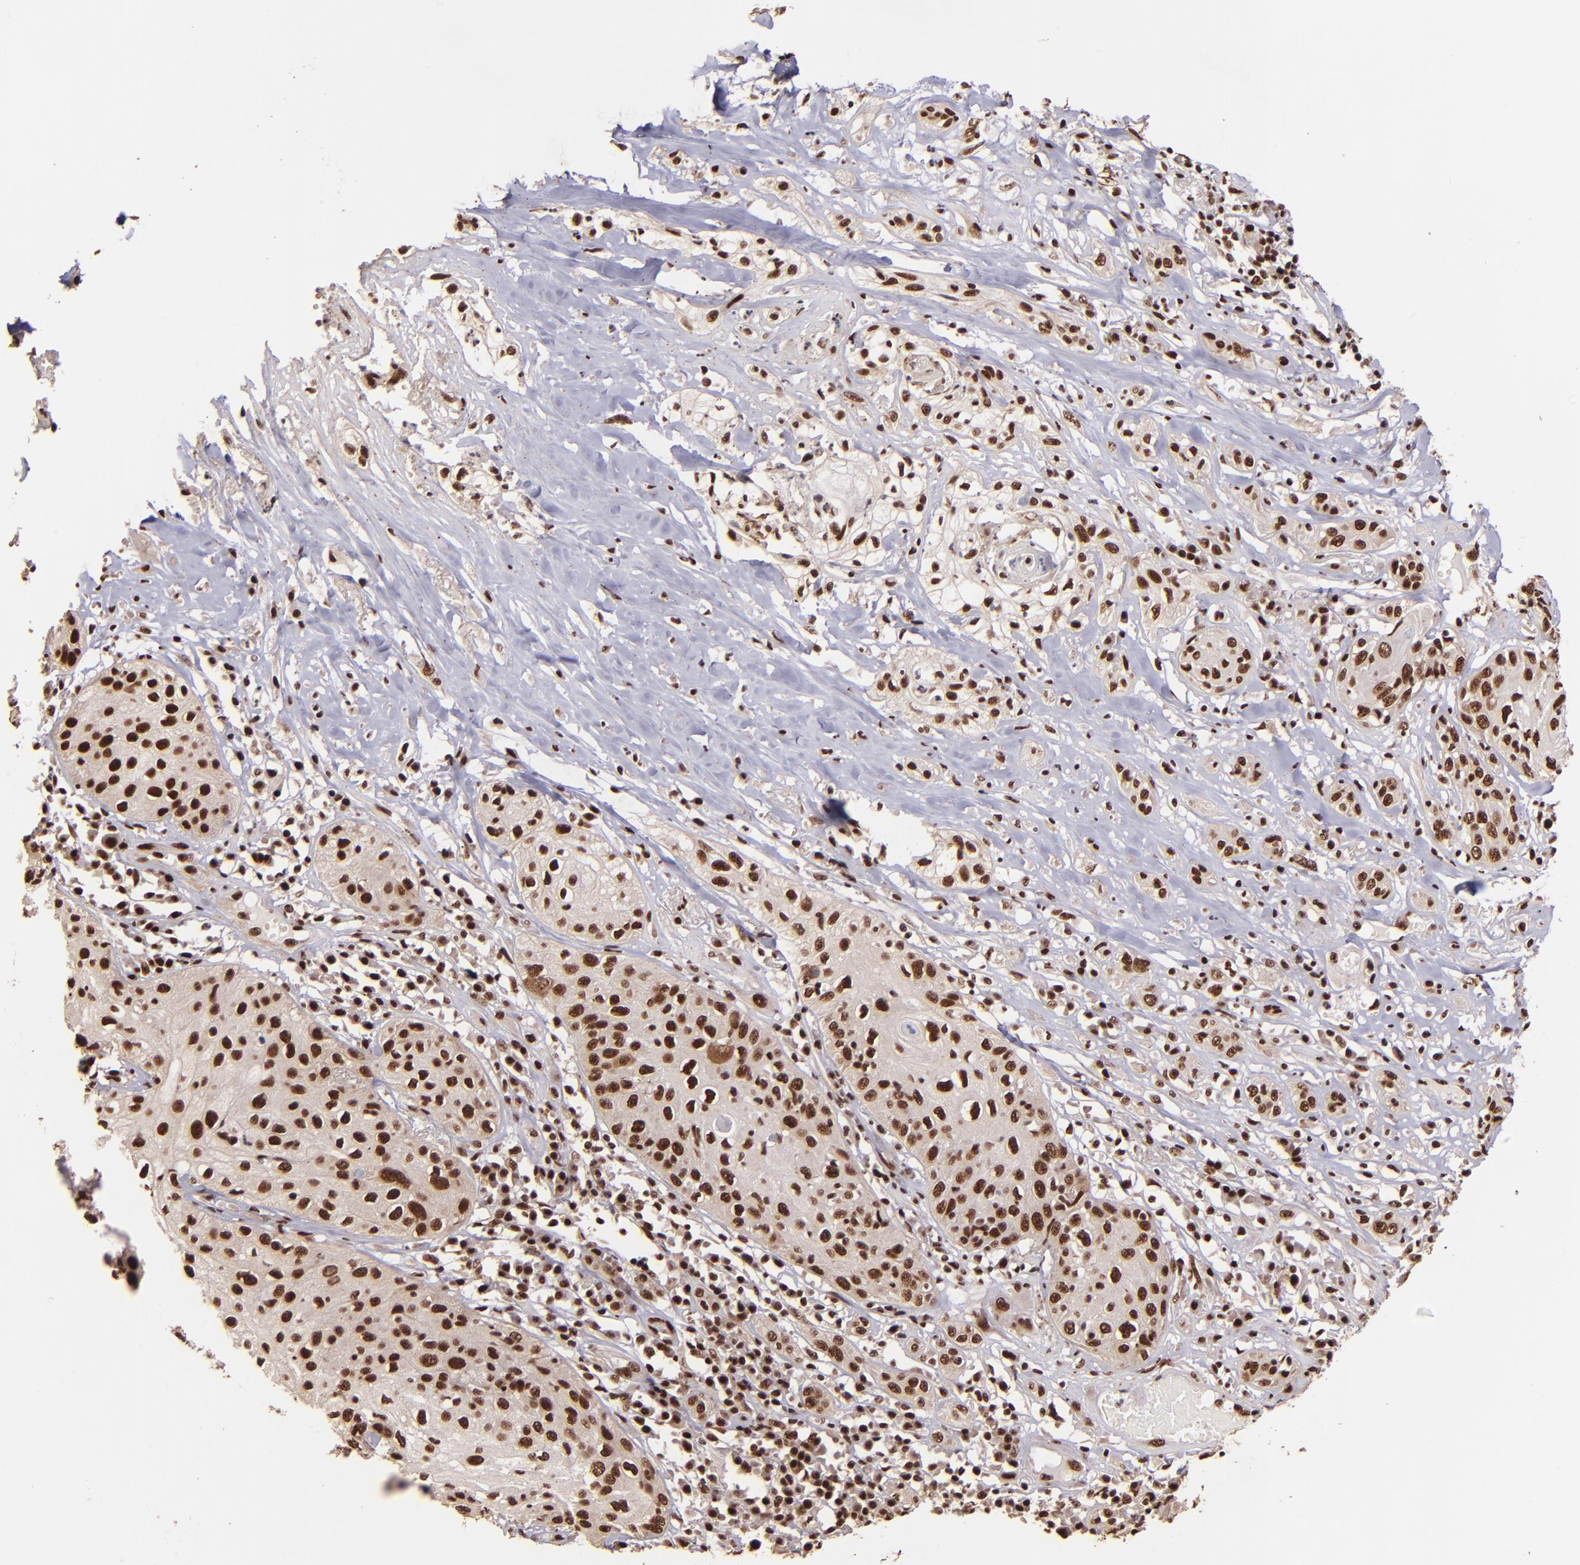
{"staining": {"intensity": "strong", "quantity": ">75%", "location": "nuclear"}, "tissue": "skin cancer", "cell_type": "Tumor cells", "image_type": "cancer", "snomed": [{"axis": "morphology", "description": "Squamous cell carcinoma, NOS"}, {"axis": "topography", "description": "Skin"}], "caption": "A photomicrograph of squamous cell carcinoma (skin) stained for a protein reveals strong nuclear brown staining in tumor cells. (Brightfield microscopy of DAB IHC at high magnification).", "gene": "PQBP1", "patient": {"sex": "male", "age": 65}}